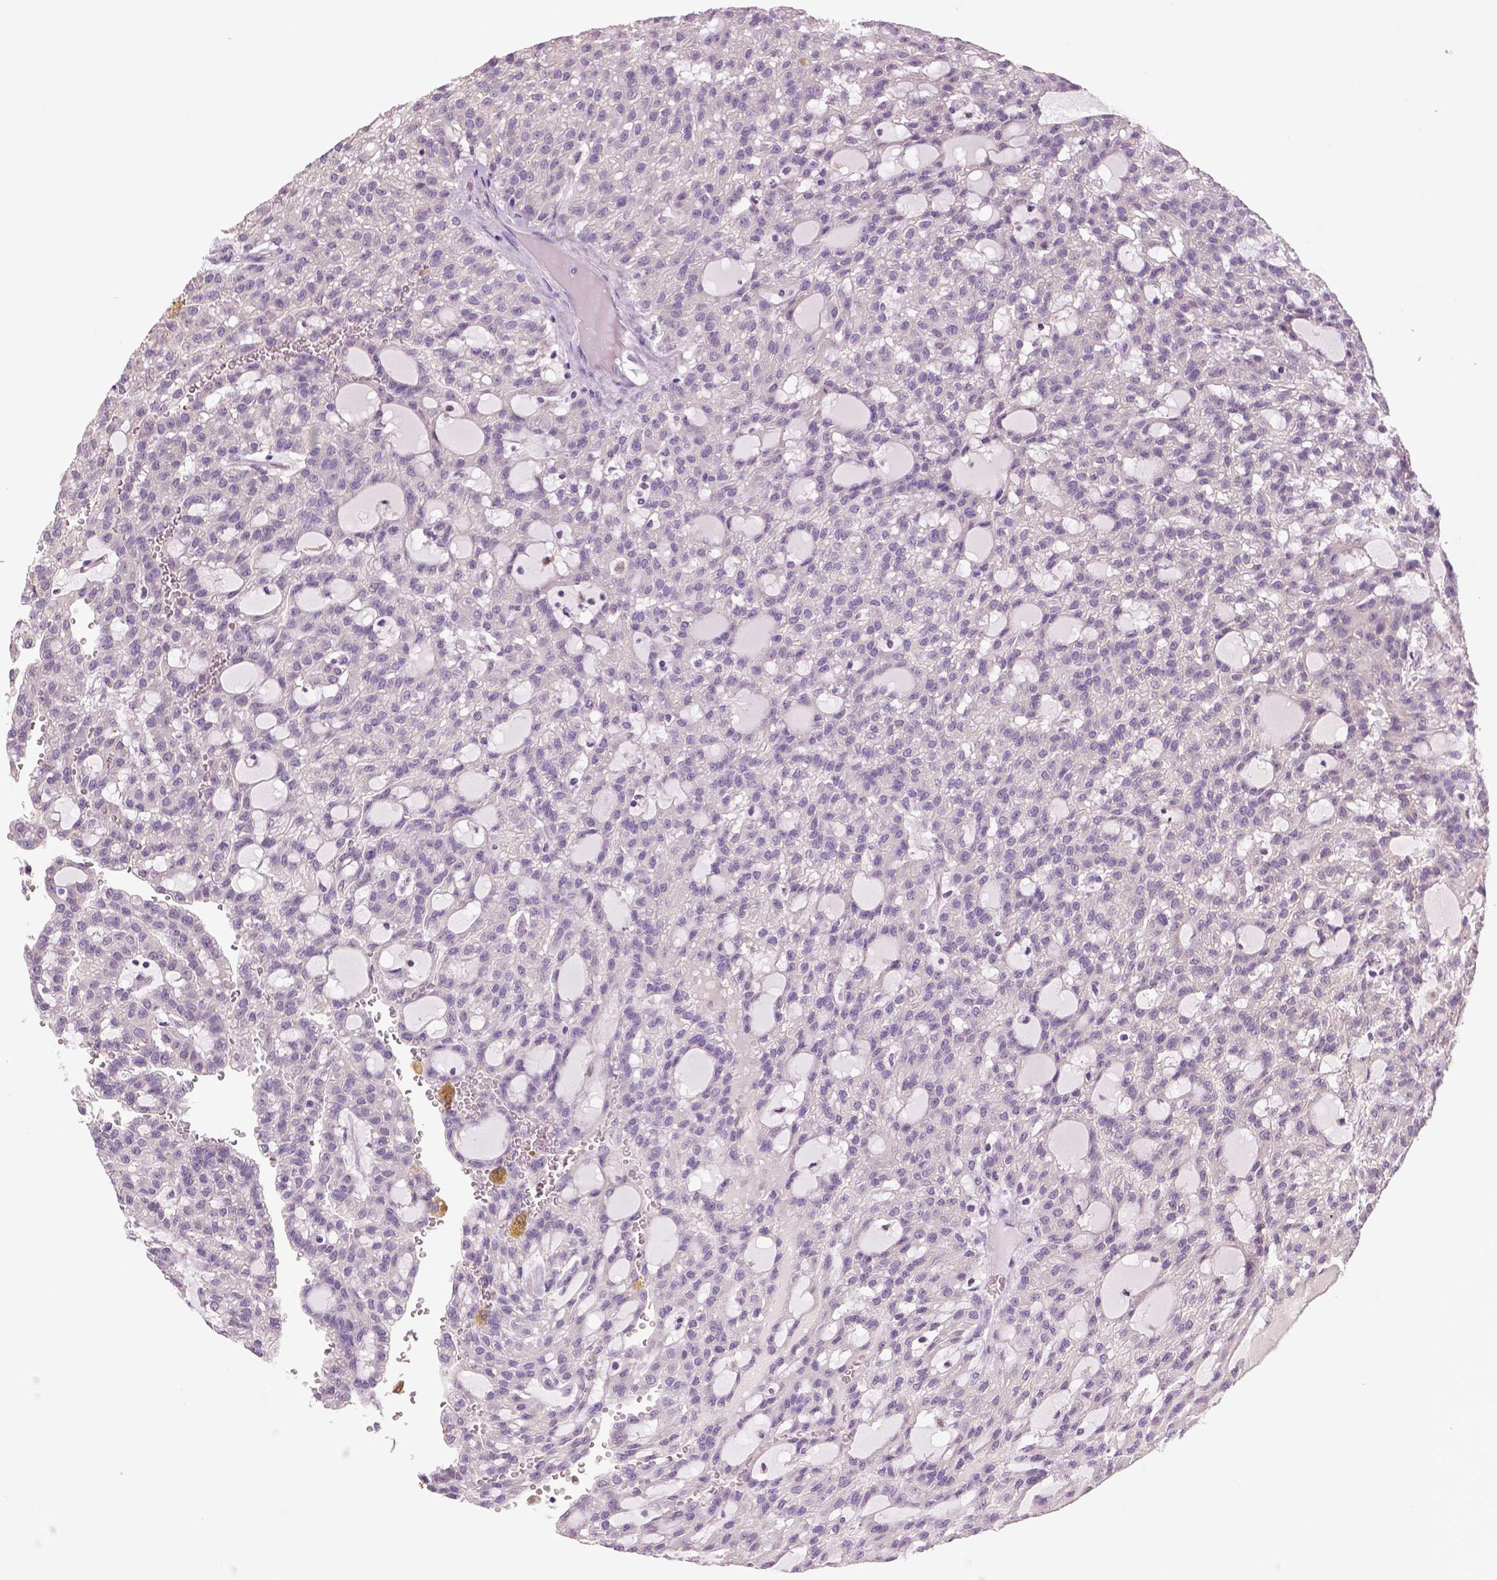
{"staining": {"intensity": "negative", "quantity": "none", "location": "none"}, "tissue": "renal cancer", "cell_type": "Tumor cells", "image_type": "cancer", "snomed": [{"axis": "morphology", "description": "Adenocarcinoma, NOS"}, {"axis": "topography", "description": "Kidney"}], "caption": "Tumor cells are negative for protein expression in human renal adenocarcinoma. The staining was performed using DAB to visualize the protein expression in brown, while the nuclei were stained in blue with hematoxylin (Magnification: 20x).", "gene": "DNAH12", "patient": {"sex": "male", "age": 63}}